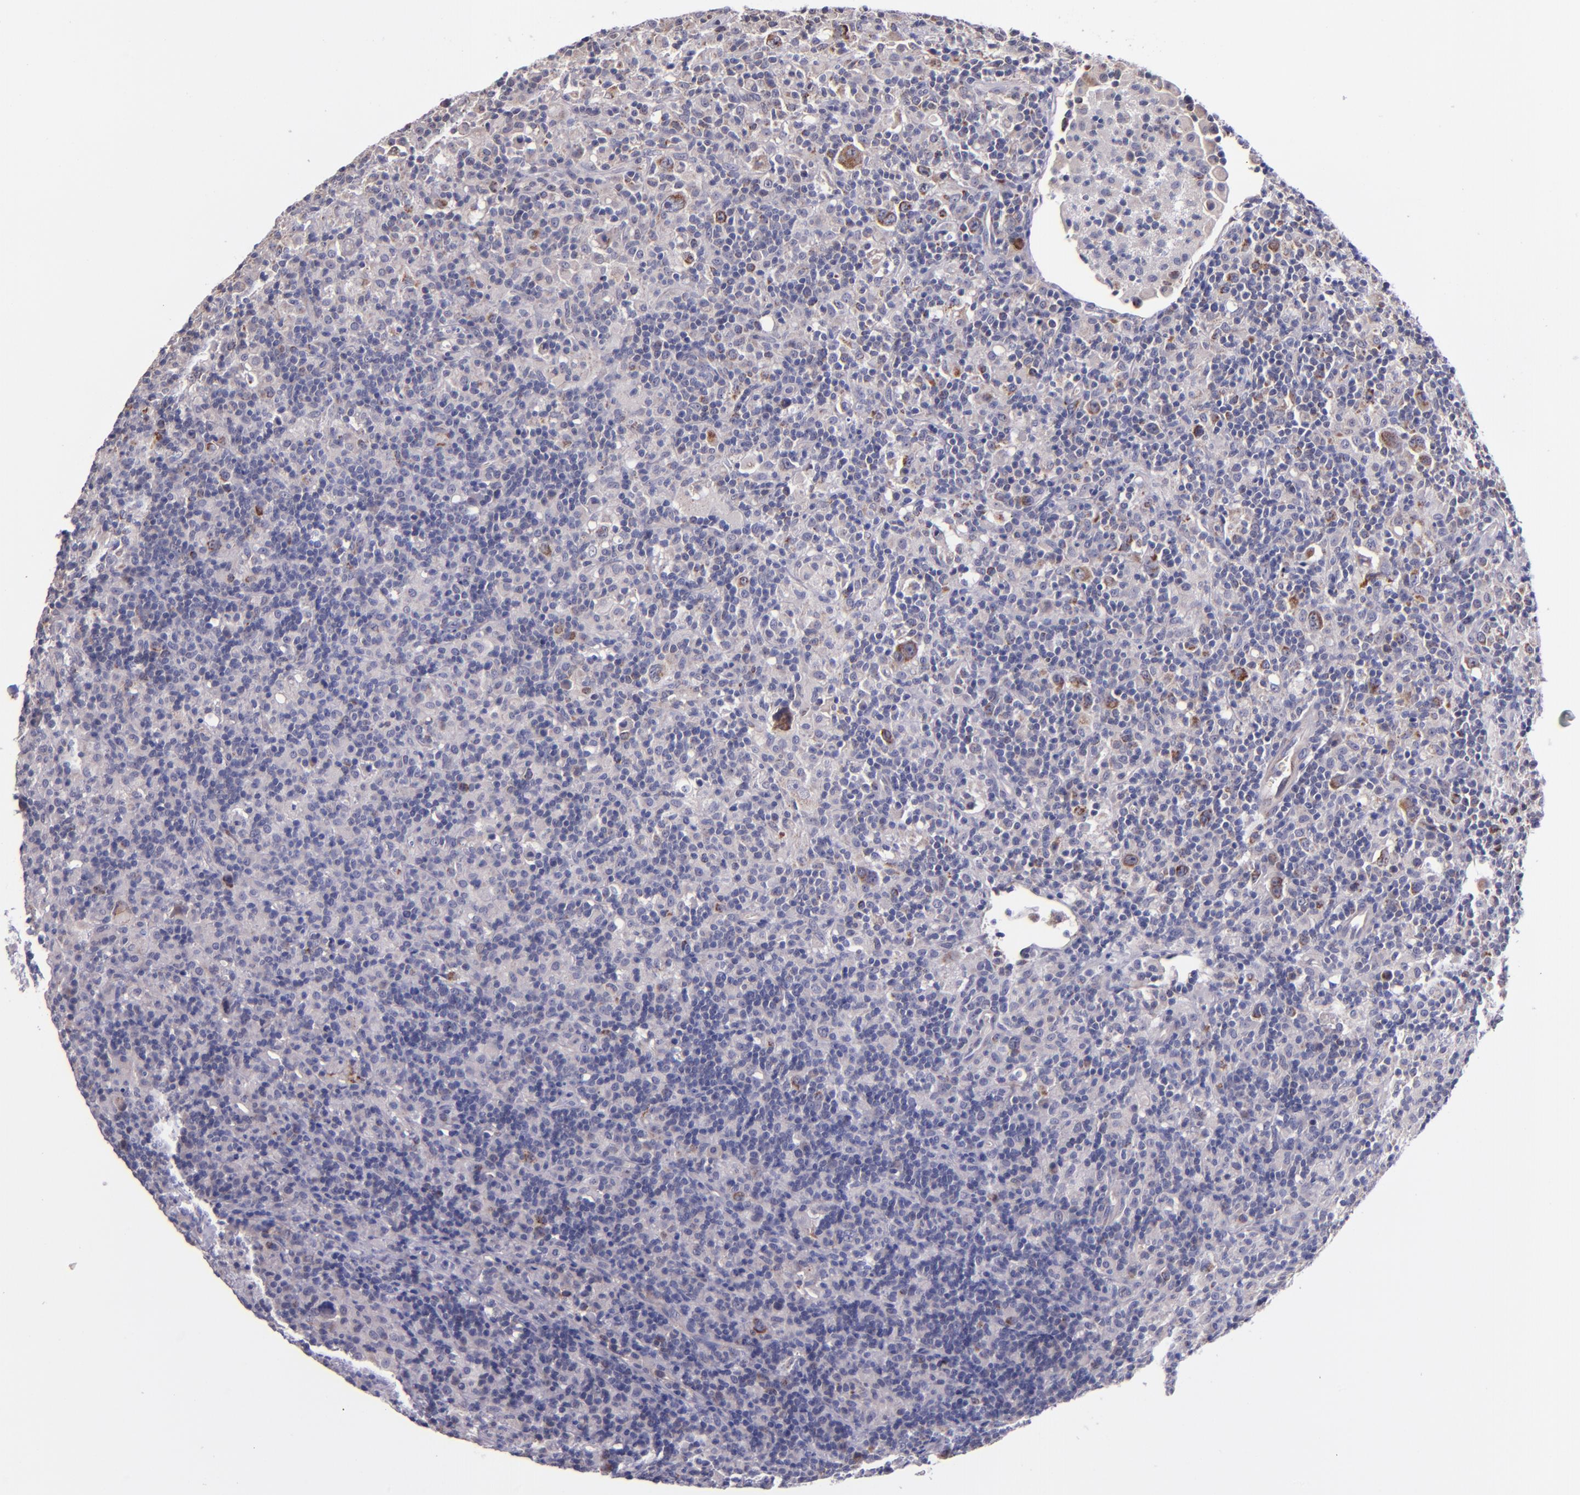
{"staining": {"intensity": "moderate", "quantity": "<25%", "location": "cytoplasmic/membranous"}, "tissue": "lymphoma", "cell_type": "Tumor cells", "image_type": "cancer", "snomed": [{"axis": "morphology", "description": "Hodgkin's disease, NOS"}, {"axis": "topography", "description": "Lymph node"}], "caption": "Tumor cells demonstrate low levels of moderate cytoplasmic/membranous positivity in approximately <25% of cells in Hodgkin's disease.", "gene": "SHC1", "patient": {"sex": "male", "age": 46}}